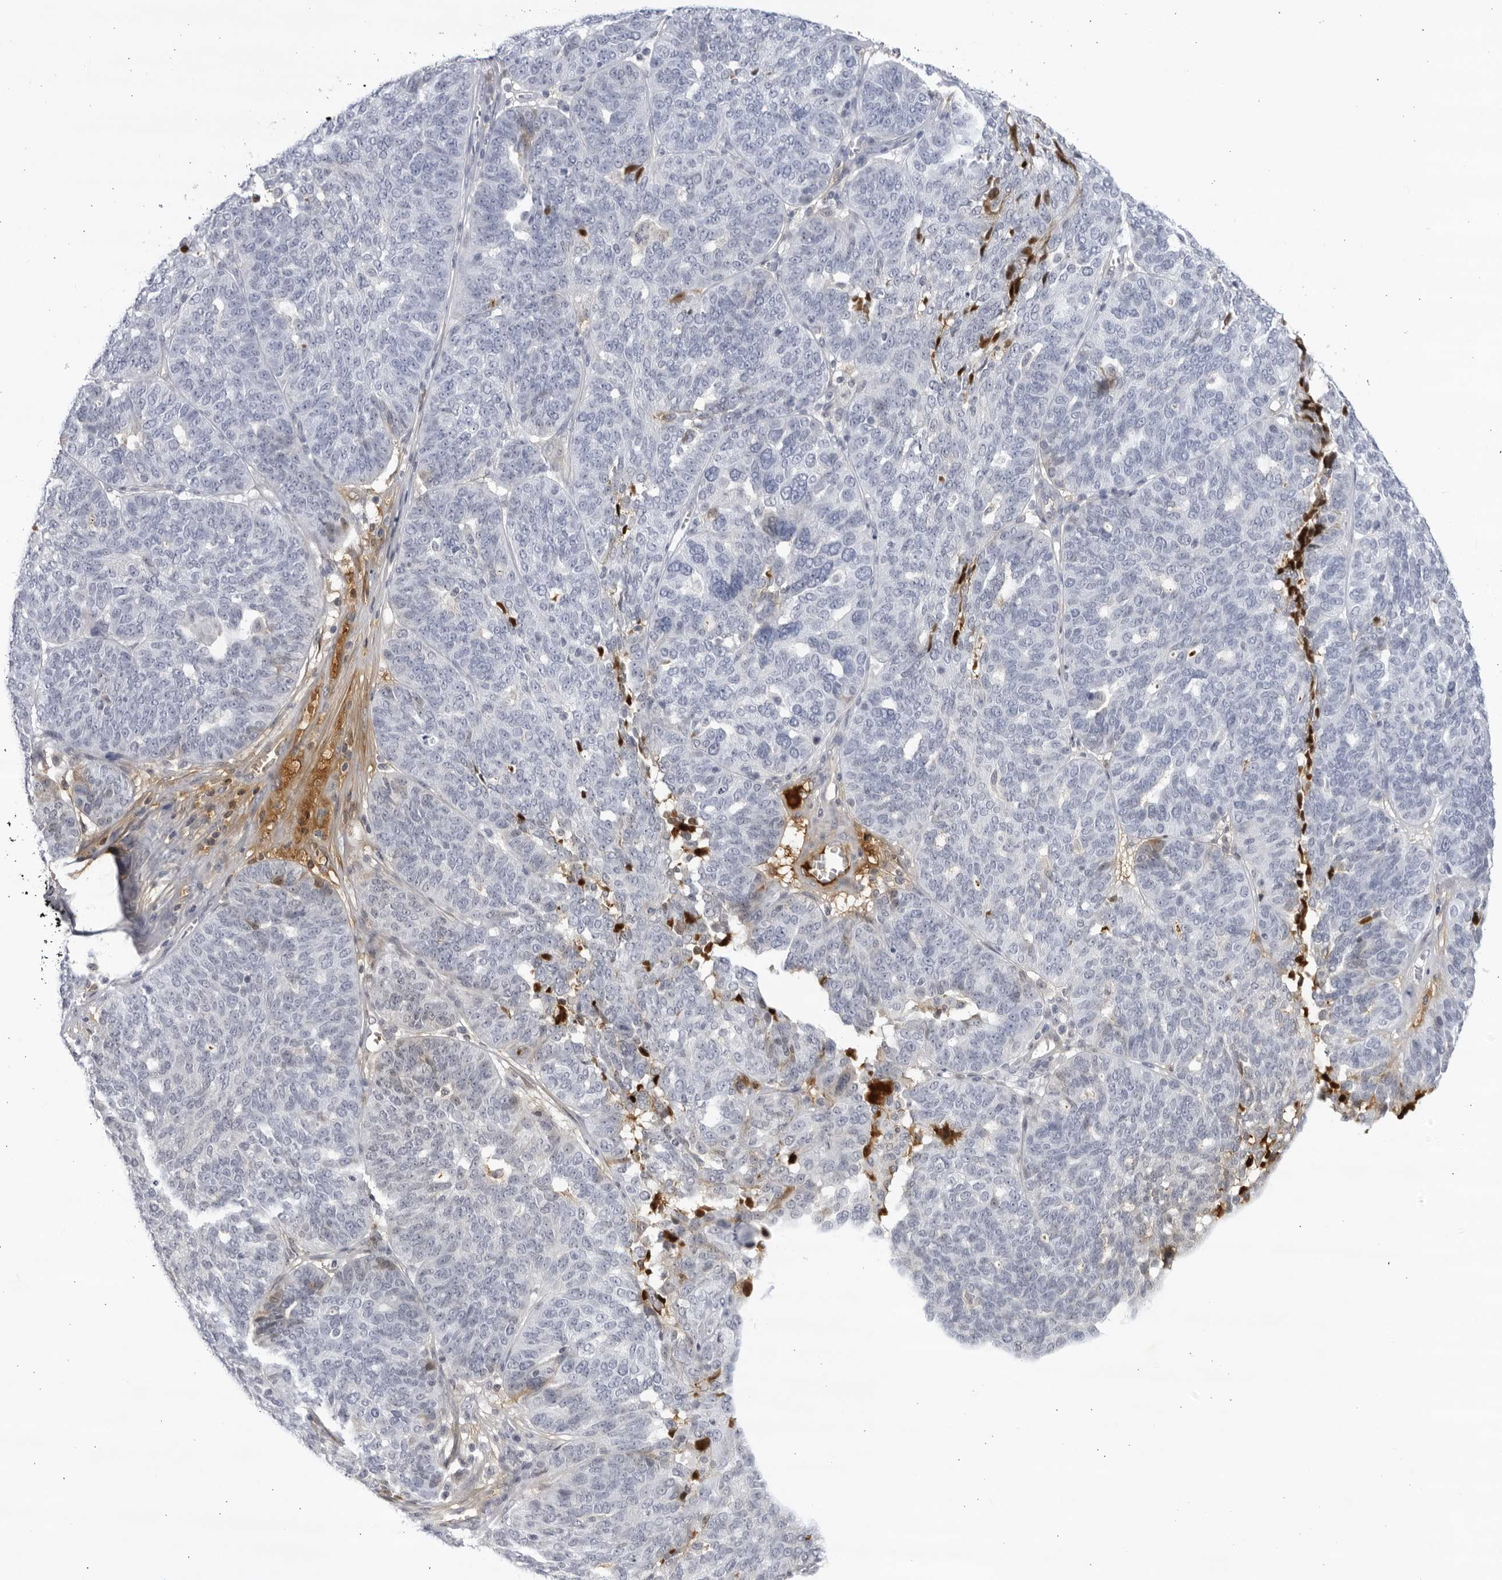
{"staining": {"intensity": "negative", "quantity": "none", "location": "none"}, "tissue": "ovarian cancer", "cell_type": "Tumor cells", "image_type": "cancer", "snomed": [{"axis": "morphology", "description": "Cystadenocarcinoma, serous, NOS"}, {"axis": "topography", "description": "Ovary"}], "caption": "Immunohistochemistry histopathology image of neoplastic tissue: human ovarian cancer (serous cystadenocarcinoma) stained with DAB shows no significant protein staining in tumor cells.", "gene": "CNBD1", "patient": {"sex": "female", "age": 59}}